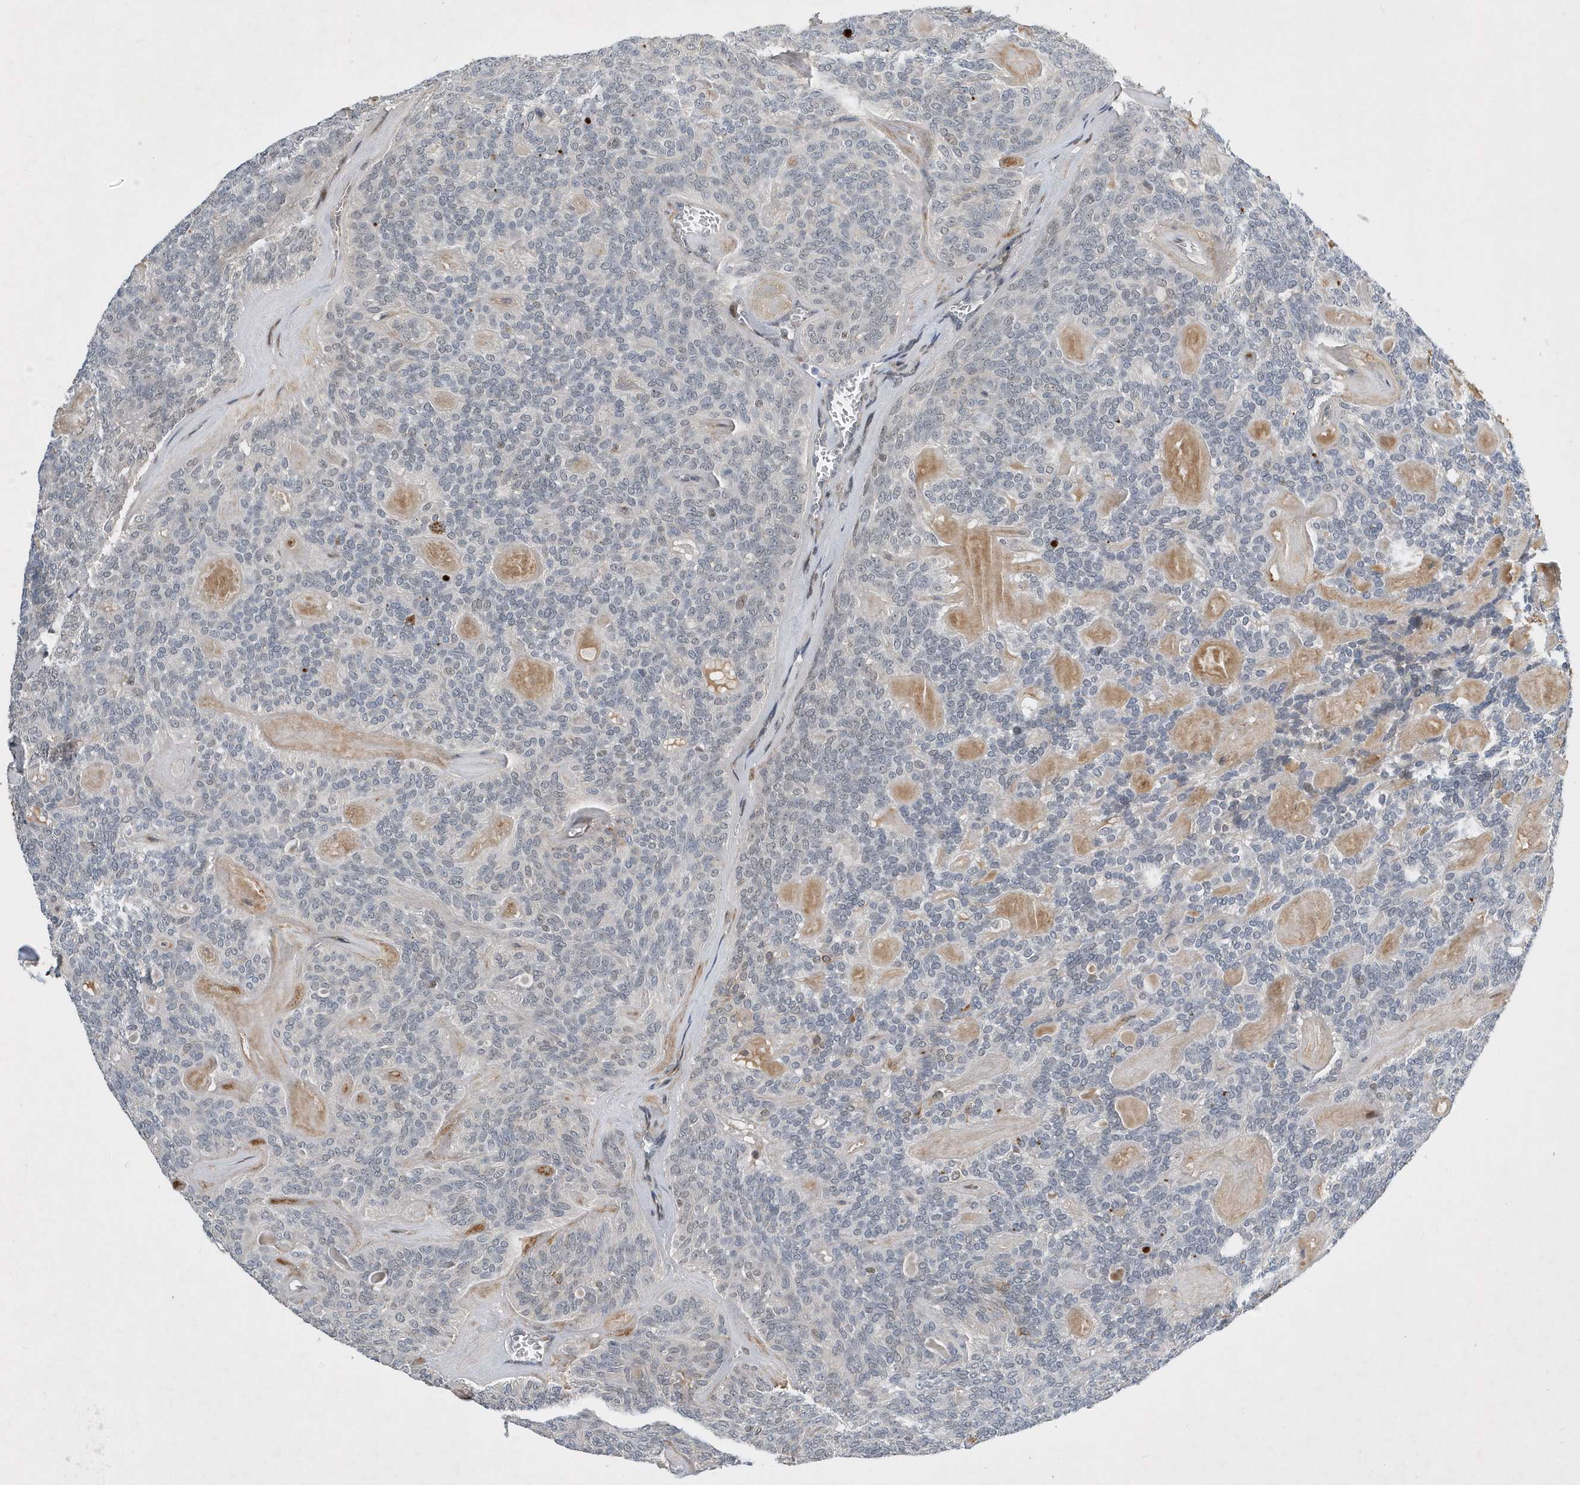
{"staining": {"intensity": "weak", "quantity": "<25%", "location": "nuclear"}, "tissue": "head and neck cancer", "cell_type": "Tumor cells", "image_type": "cancer", "snomed": [{"axis": "morphology", "description": "Adenocarcinoma, NOS"}, {"axis": "topography", "description": "Head-Neck"}], "caption": "The immunohistochemistry micrograph has no significant staining in tumor cells of head and neck adenocarcinoma tissue.", "gene": "FAM217A", "patient": {"sex": "male", "age": 66}}